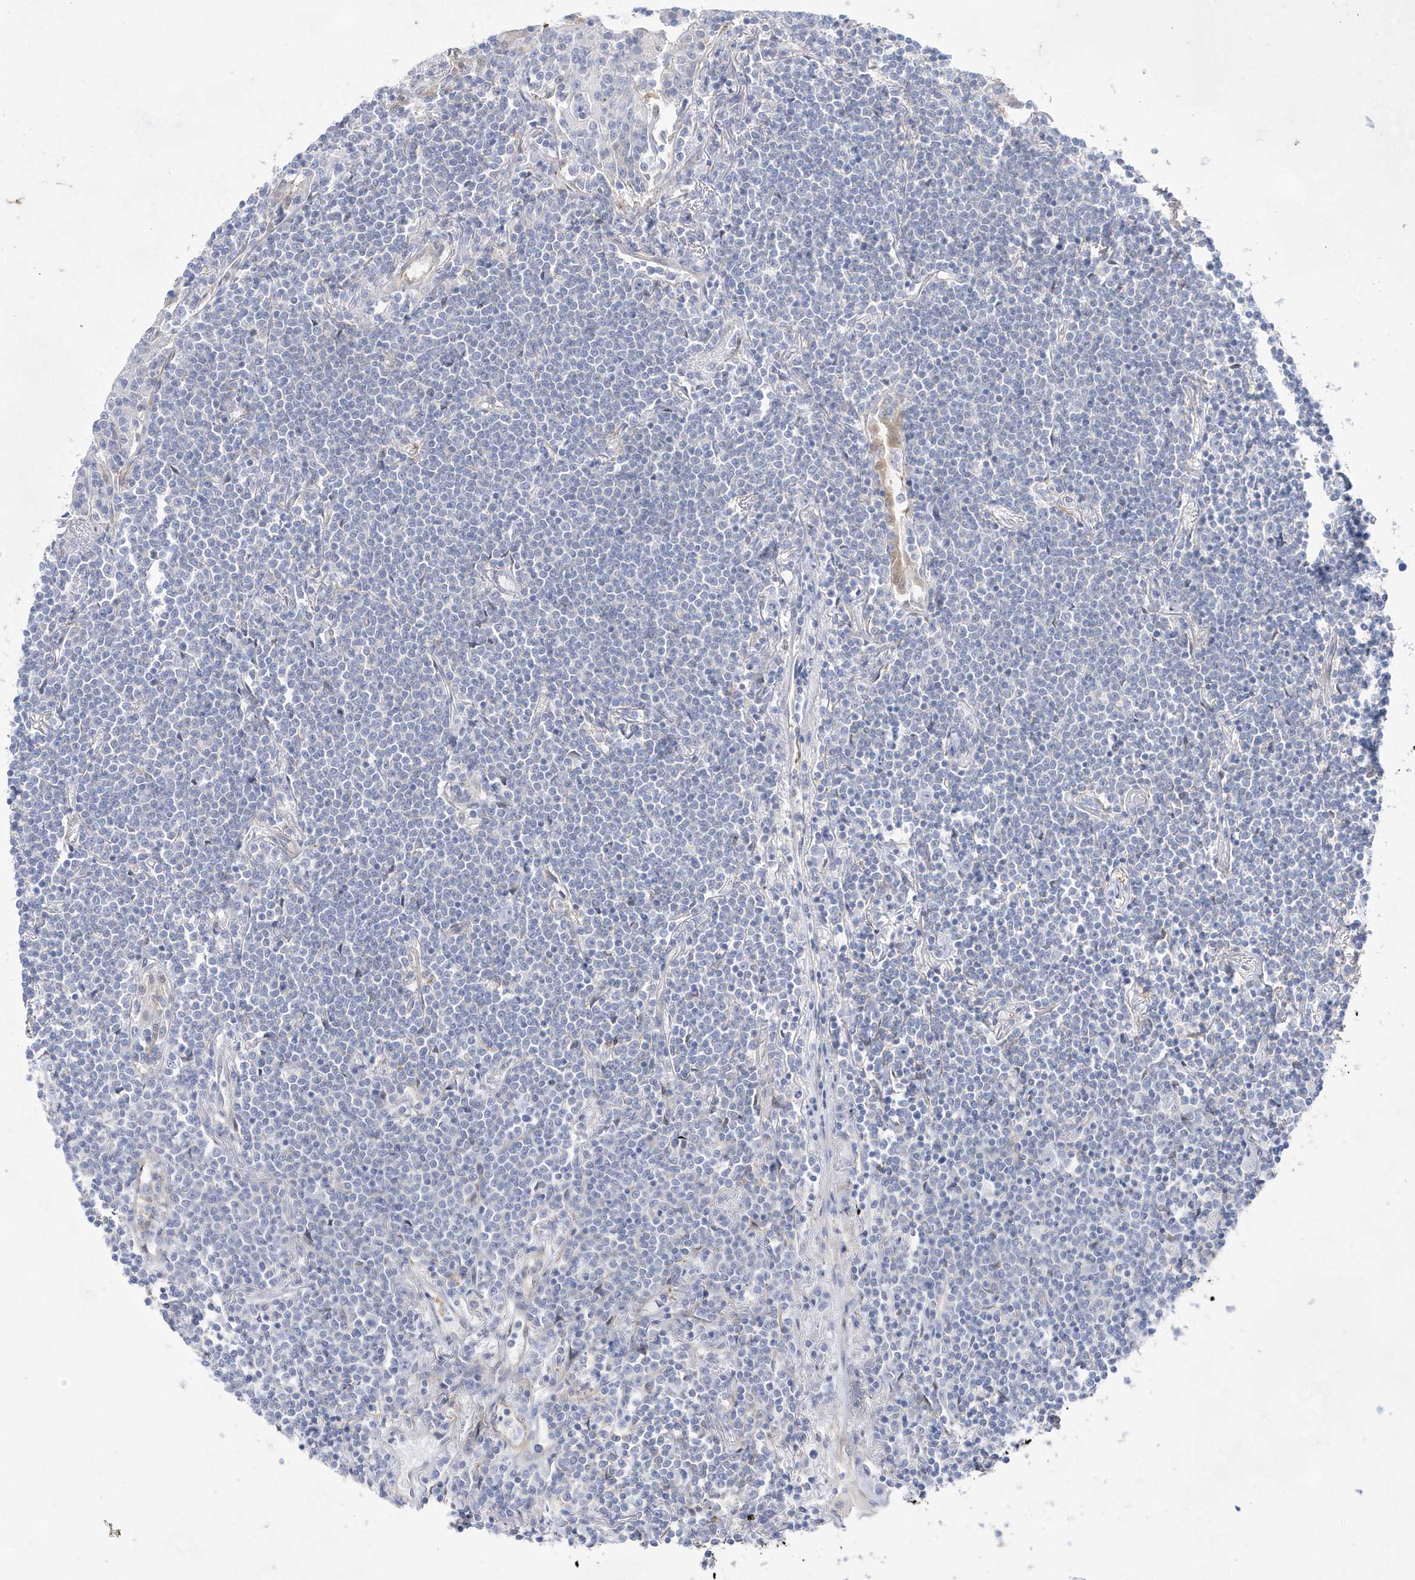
{"staining": {"intensity": "negative", "quantity": "none", "location": "none"}, "tissue": "lymphoma", "cell_type": "Tumor cells", "image_type": "cancer", "snomed": [{"axis": "morphology", "description": "Malignant lymphoma, non-Hodgkin's type, Low grade"}, {"axis": "topography", "description": "Lung"}], "caption": "Malignant lymphoma, non-Hodgkin's type (low-grade) was stained to show a protein in brown. There is no significant expression in tumor cells.", "gene": "BDH2", "patient": {"sex": "female", "age": 71}}